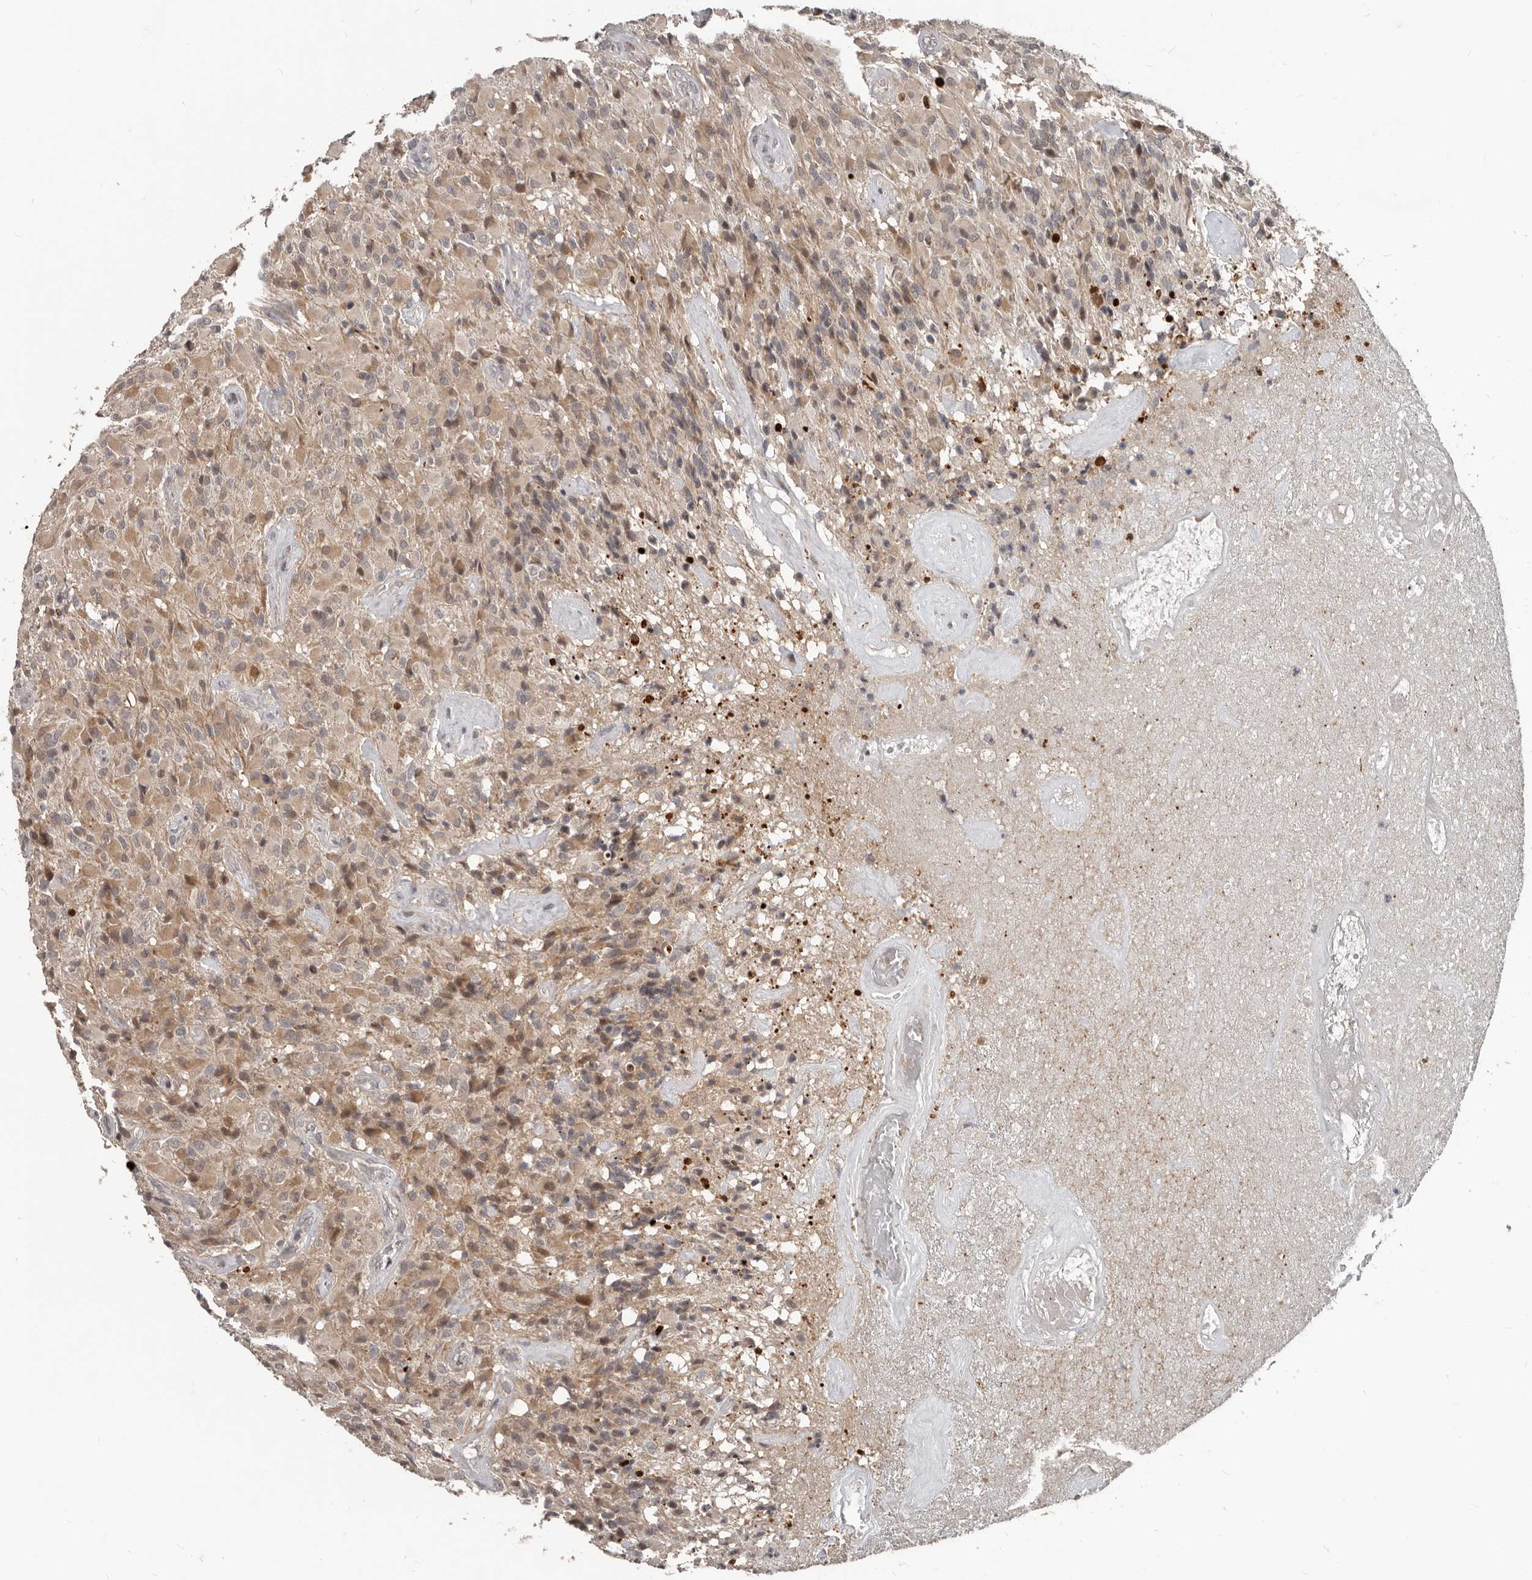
{"staining": {"intensity": "moderate", "quantity": "25%-75%", "location": "cytoplasmic/membranous,nuclear"}, "tissue": "glioma", "cell_type": "Tumor cells", "image_type": "cancer", "snomed": [{"axis": "morphology", "description": "Glioma, malignant, High grade"}, {"axis": "topography", "description": "Brain"}], "caption": "Moderate cytoplasmic/membranous and nuclear protein staining is seen in approximately 25%-75% of tumor cells in glioma.", "gene": "APOL6", "patient": {"sex": "male", "age": 71}}